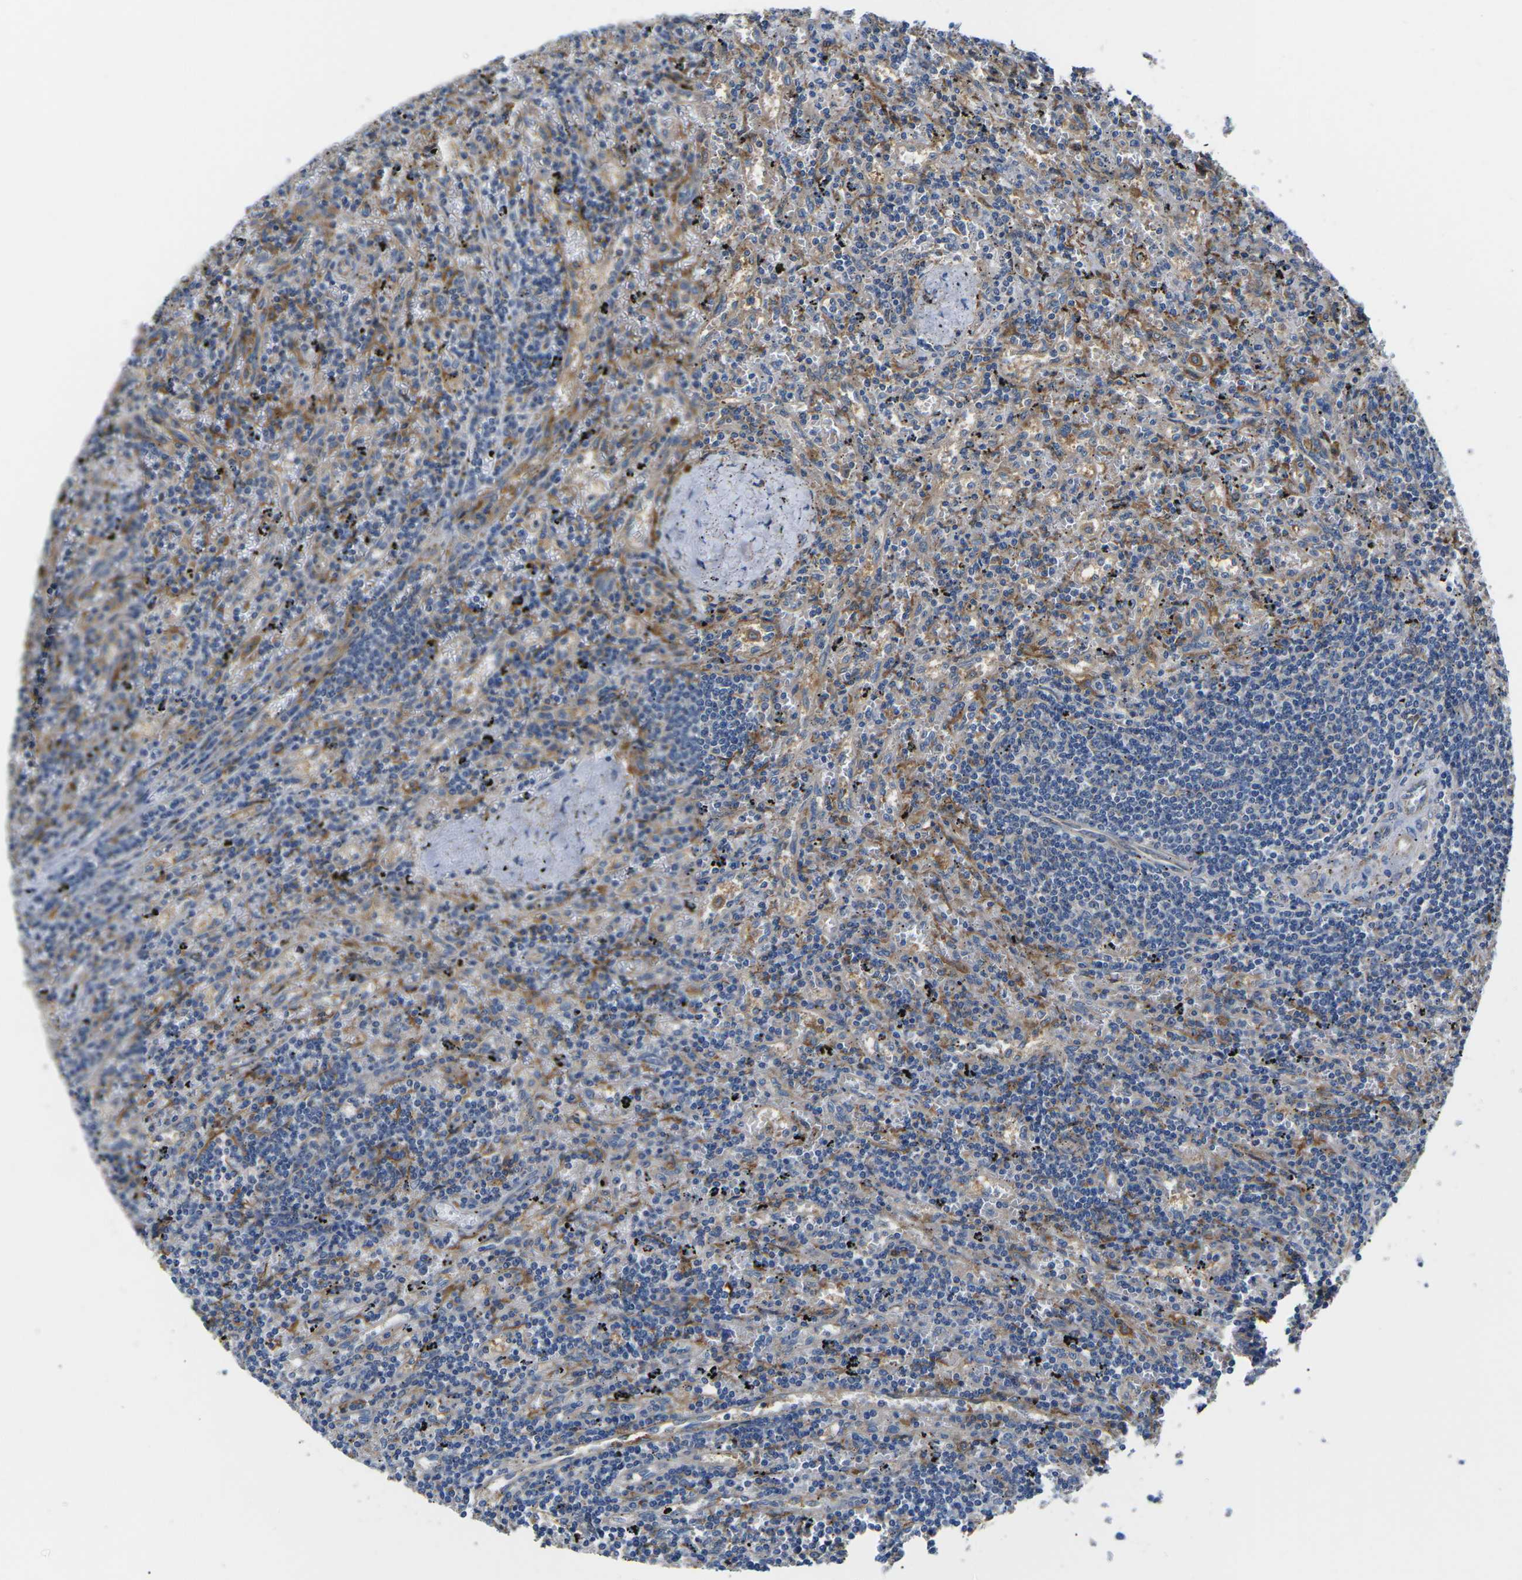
{"staining": {"intensity": "negative", "quantity": "none", "location": "none"}, "tissue": "lymphoma", "cell_type": "Tumor cells", "image_type": "cancer", "snomed": [{"axis": "morphology", "description": "Malignant lymphoma, non-Hodgkin's type, Low grade"}, {"axis": "topography", "description": "Spleen"}], "caption": "An image of lymphoma stained for a protein shows no brown staining in tumor cells.", "gene": "TMEFF2", "patient": {"sex": "male", "age": 76}}